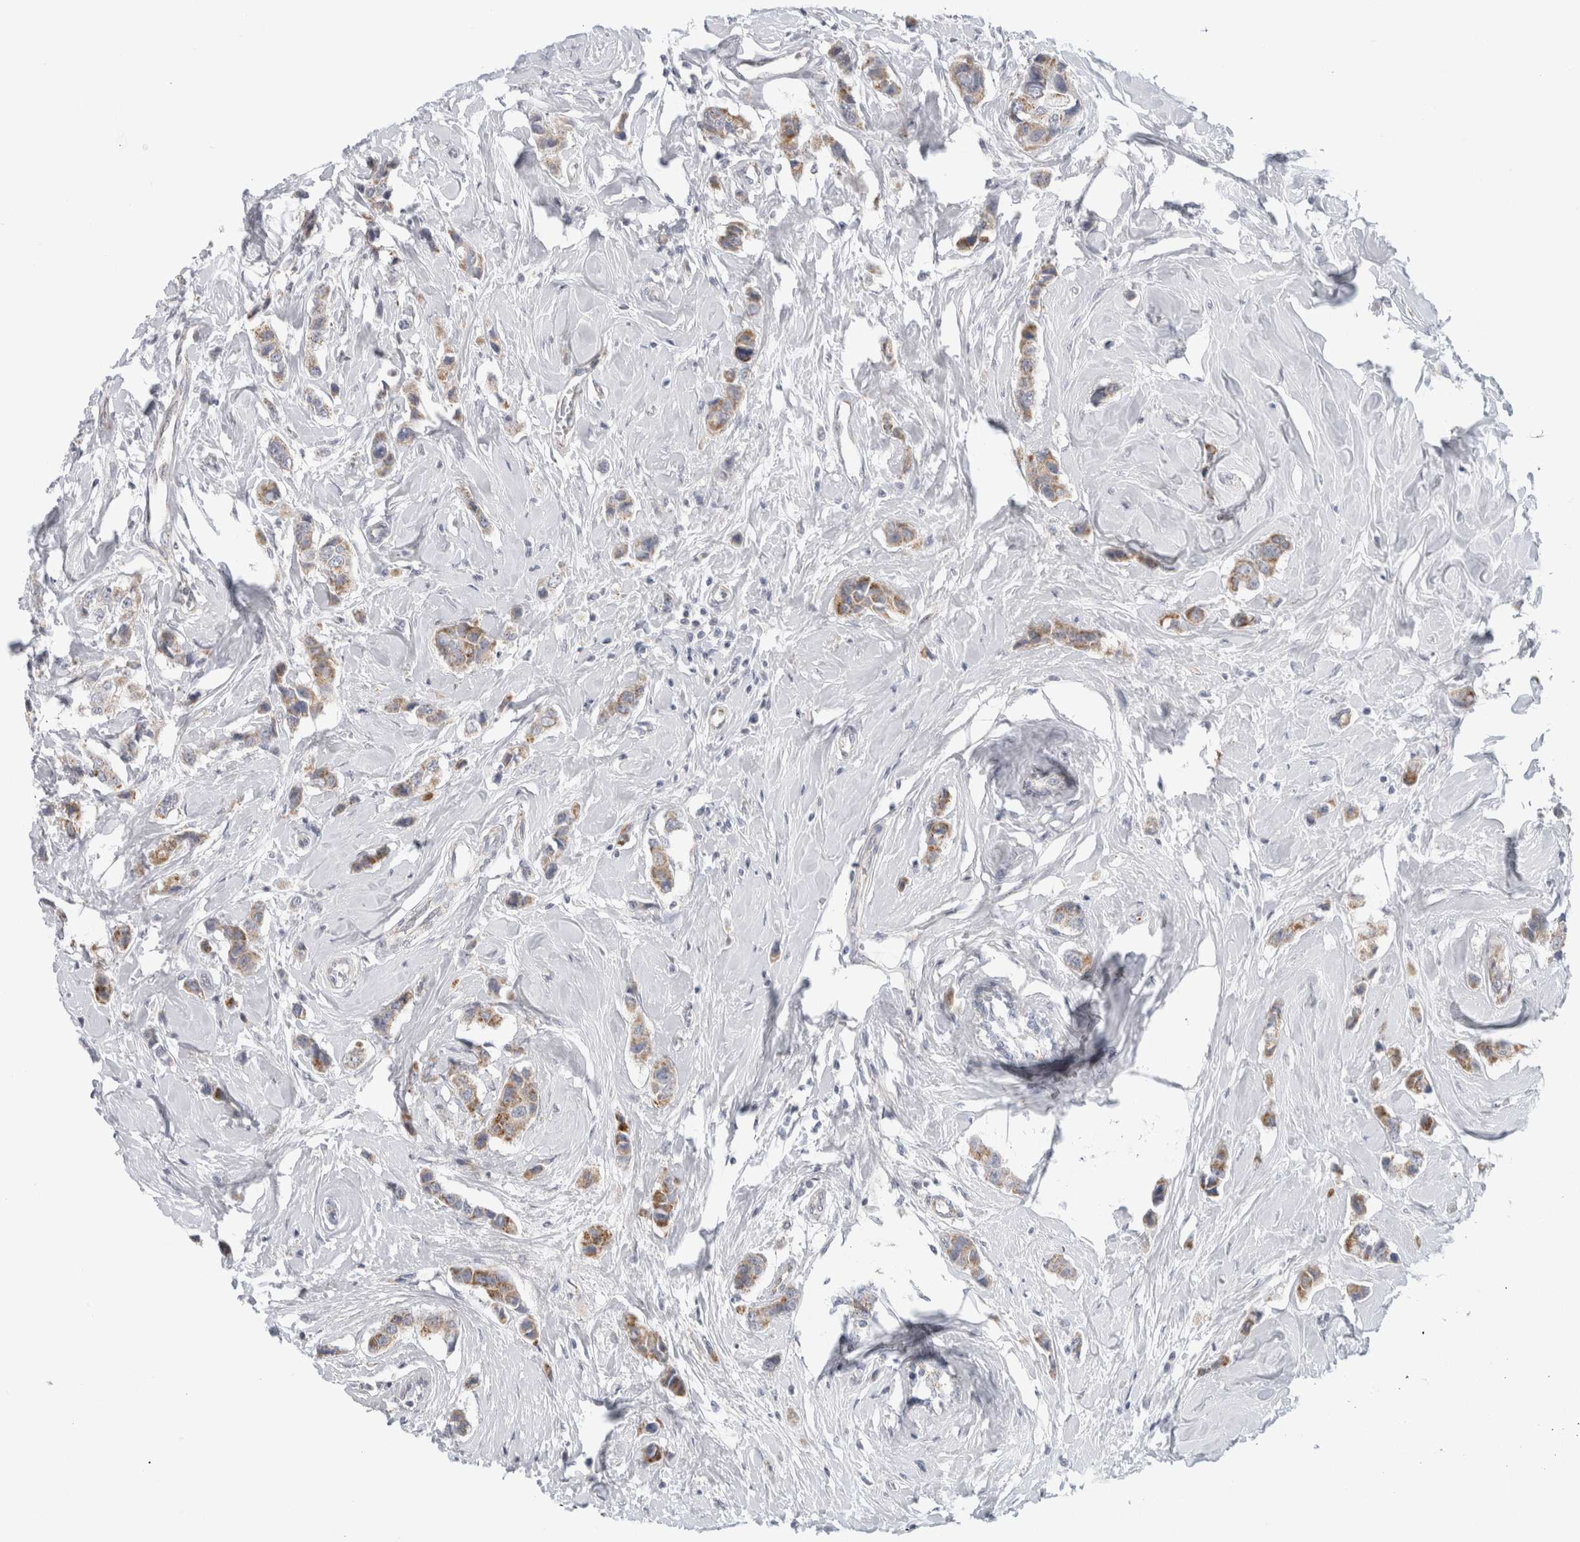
{"staining": {"intensity": "moderate", "quantity": ">75%", "location": "cytoplasmic/membranous"}, "tissue": "breast cancer", "cell_type": "Tumor cells", "image_type": "cancer", "snomed": [{"axis": "morphology", "description": "Normal tissue, NOS"}, {"axis": "morphology", "description": "Duct carcinoma"}, {"axis": "topography", "description": "Breast"}], "caption": "Intraductal carcinoma (breast) was stained to show a protein in brown. There is medium levels of moderate cytoplasmic/membranous expression in approximately >75% of tumor cells.", "gene": "FAHD1", "patient": {"sex": "female", "age": 50}}